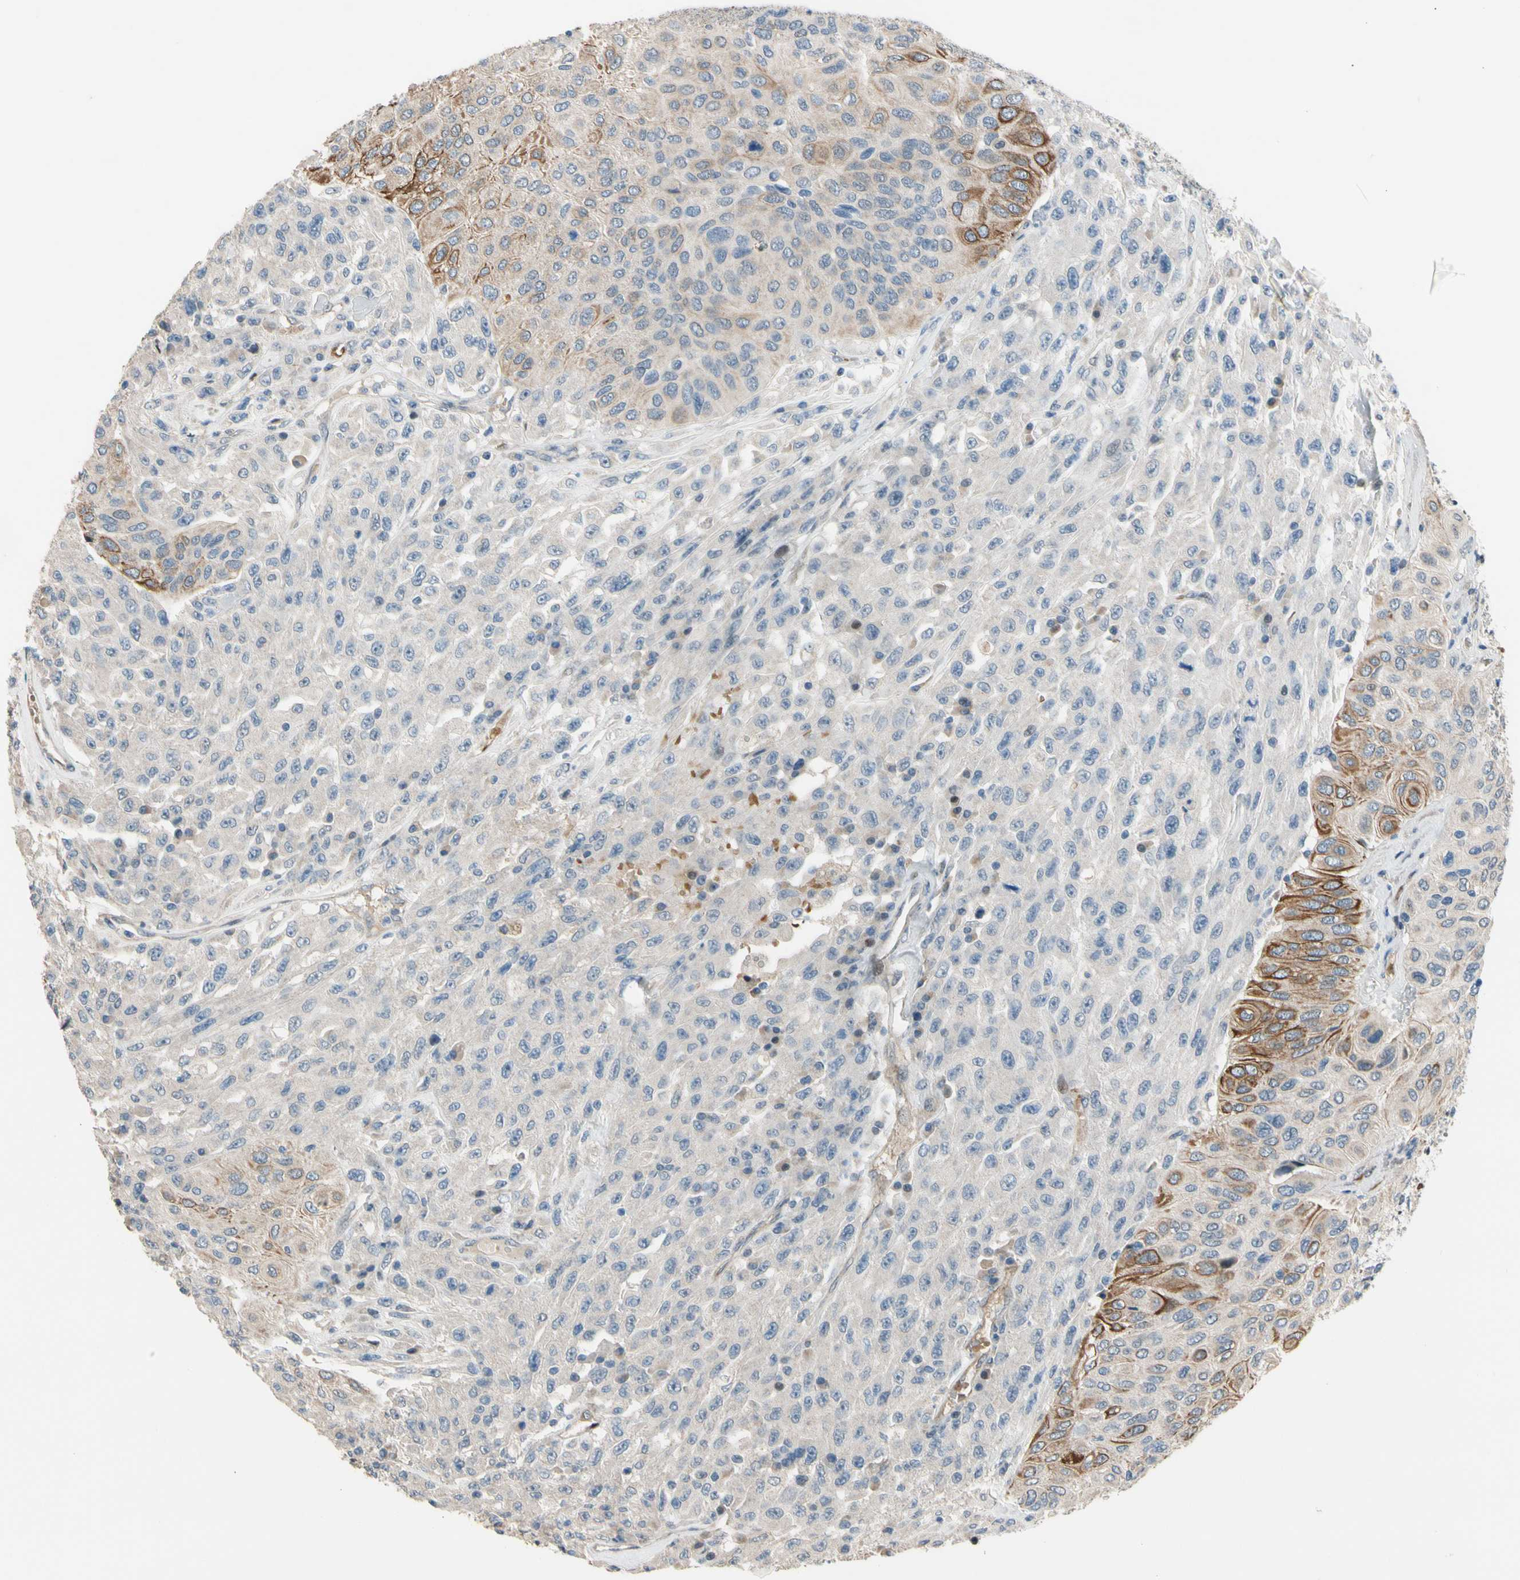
{"staining": {"intensity": "moderate", "quantity": "<25%", "location": "cytoplasmic/membranous"}, "tissue": "urothelial cancer", "cell_type": "Tumor cells", "image_type": "cancer", "snomed": [{"axis": "morphology", "description": "Urothelial carcinoma, High grade"}, {"axis": "topography", "description": "Urinary bladder"}], "caption": "Immunohistochemistry (IHC) staining of high-grade urothelial carcinoma, which shows low levels of moderate cytoplasmic/membranous positivity in approximately <25% of tumor cells indicating moderate cytoplasmic/membranous protein expression. The staining was performed using DAB (brown) for protein detection and nuclei were counterstained in hematoxylin (blue).", "gene": "ZNF184", "patient": {"sex": "male", "age": 66}}